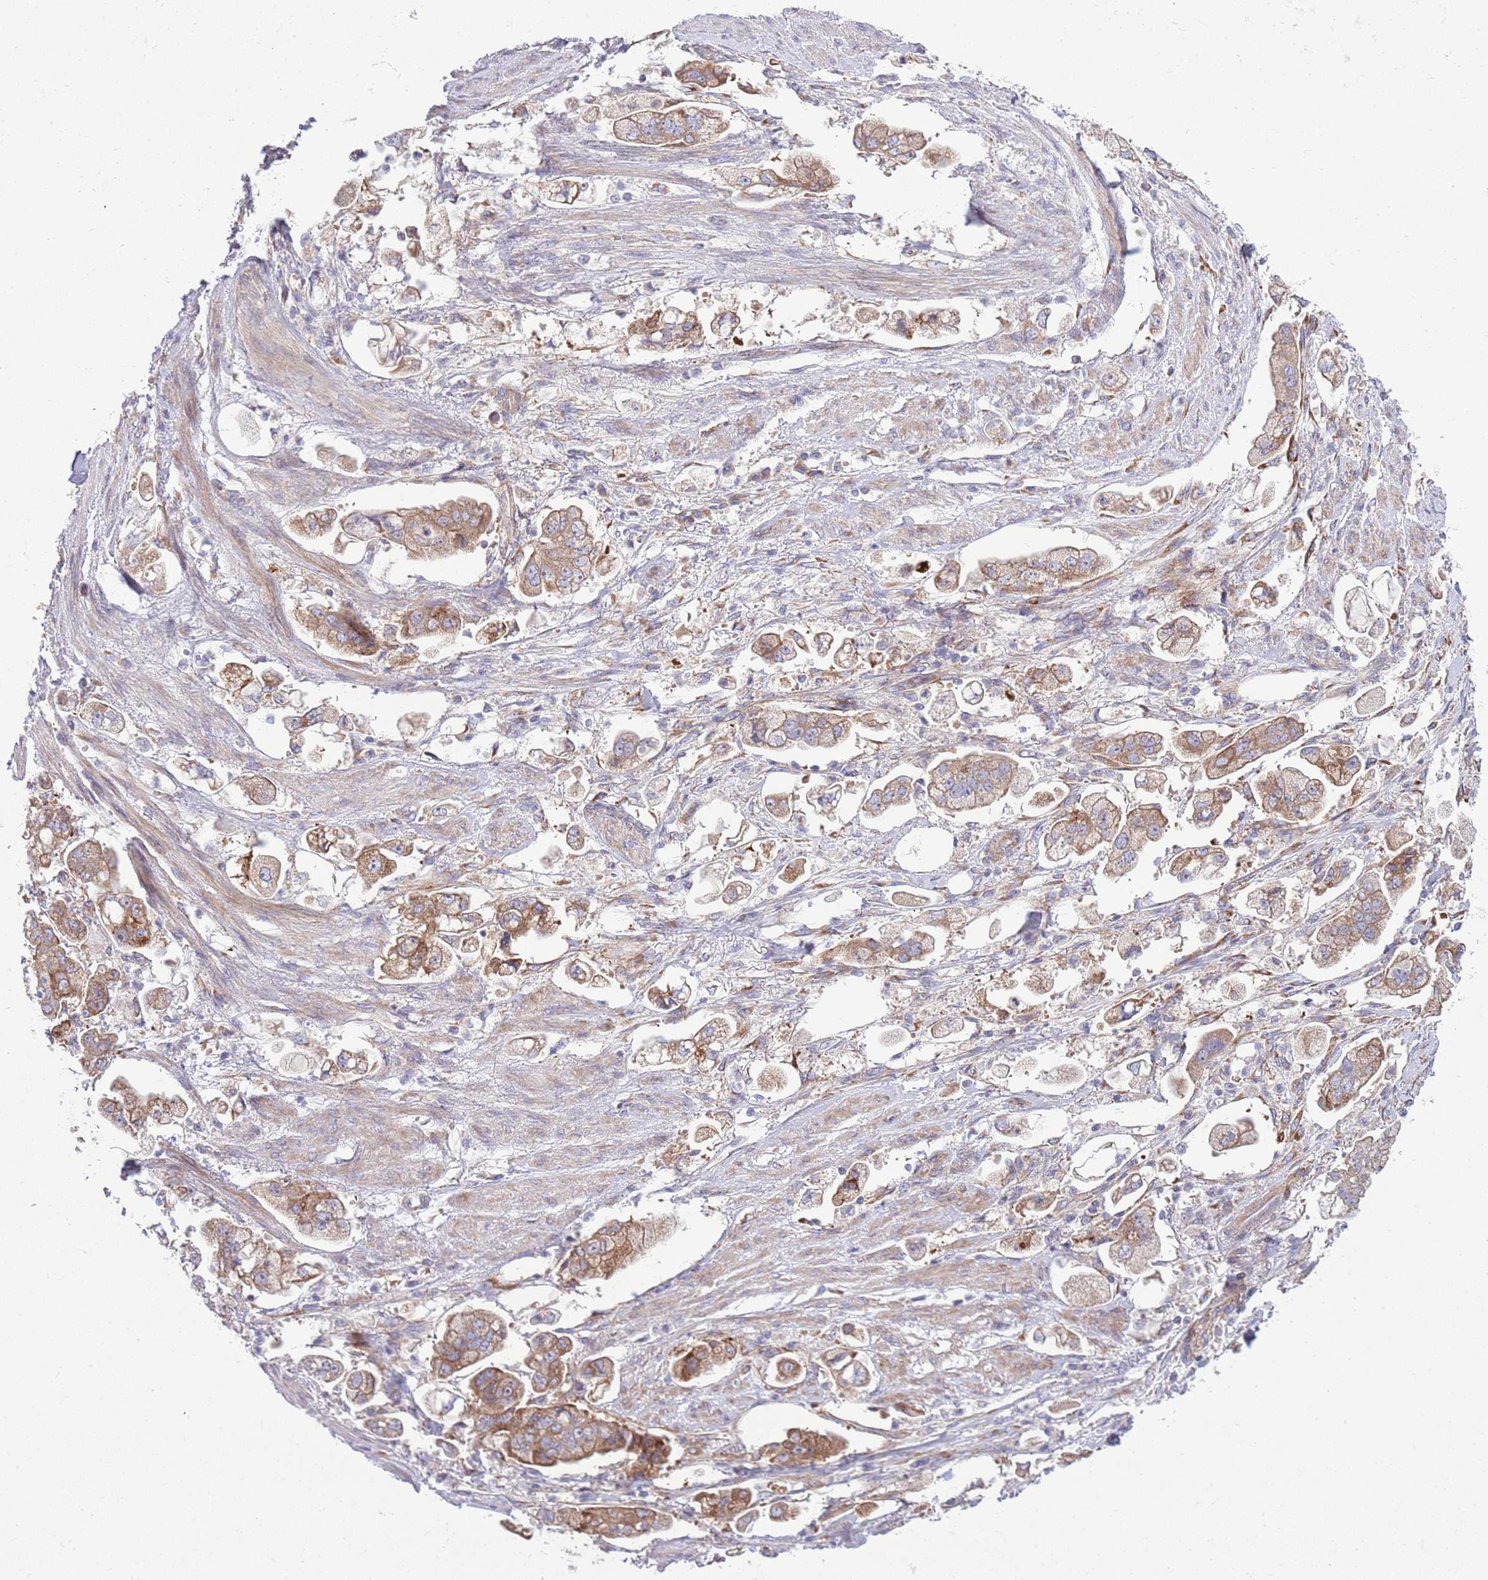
{"staining": {"intensity": "moderate", "quantity": ">75%", "location": "cytoplasmic/membranous"}, "tissue": "stomach cancer", "cell_type": "Tumor cells", "image_type": "cancer", "snomed": [{"axis": "morphology", "description": "Adenocarcinoma, NOS"}, {"axis": "topography", "description": "Stomach"}], "caption": "Immunohistochemistry (IHC) (DAB (3,3'-diaminobenzidine)) staining of stomach cancer (adenocarcinoma) demonstrates moderate cytoplasmic/membranous protein expression in about >75% of tumor cells. The staining was performed using DAB (3,3'-diaminobenzidine), with brown indicating positive protein expression. Nuclei are stained blue with hematoxylin.", "gene": "TOMM5", "patient": {"sex": "male", "age": 62}}